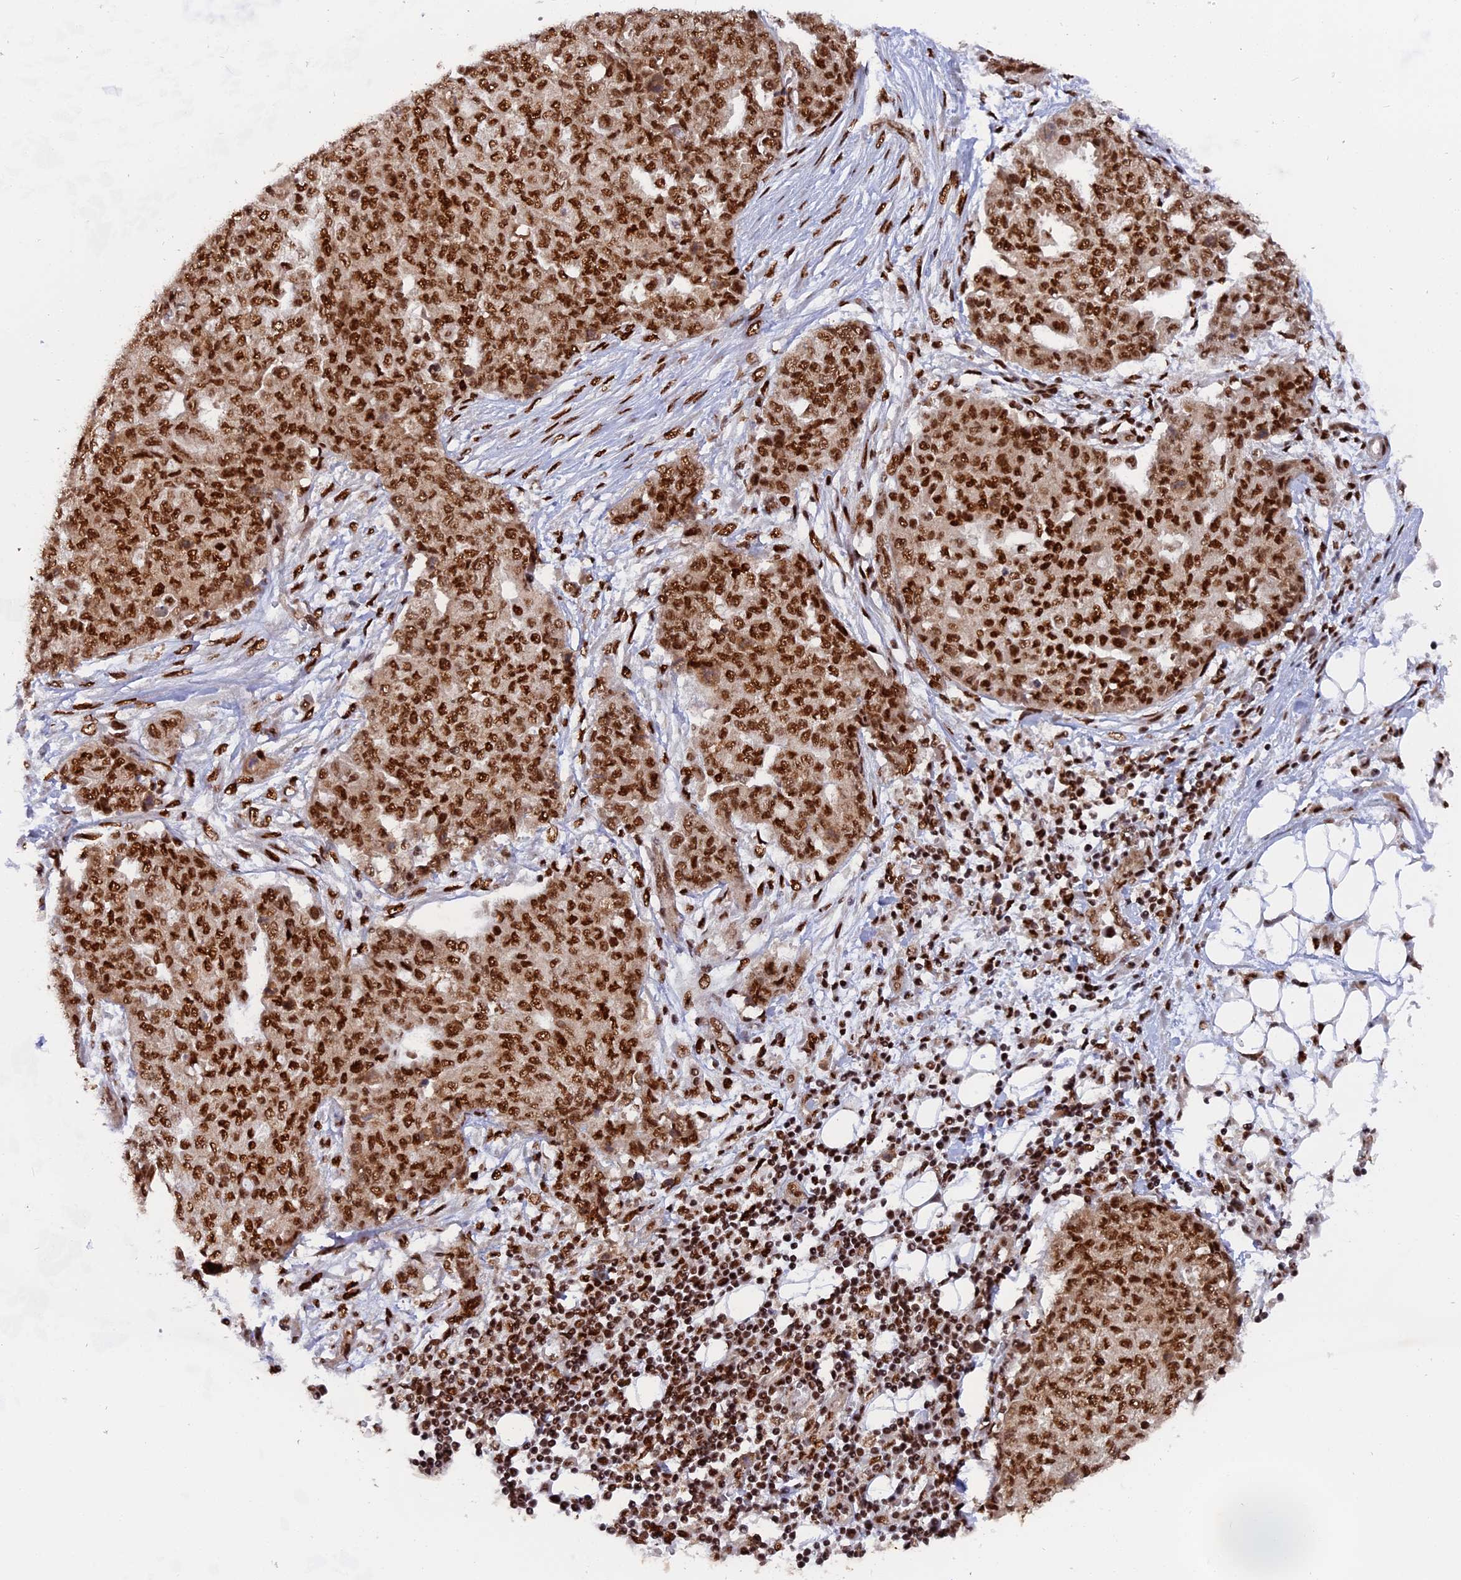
{"staining": {"intensity": "strong", "quantity": ">75%", "location": "nuclear"}, "tissue": "ovarian cancer", "cell_type": "Tumor cells", "image_type": "cancer", "snomed": [{"axis": "morphology", "description": "Cystadenocarcinoma, serous, NOS"}, {"axis": "topography", "description": "Soft tissue"}, {"axis": "topography", "description": "Ovary"}], "caption": "Immunohistochemical staining of ovarian cancer (serous cystadenocarcinoma) displays high levels of strong nuclear expression in about >75% of tumor cells.", "gene": "RAMAC", "patient": {"sex": "female", "age": 57}}